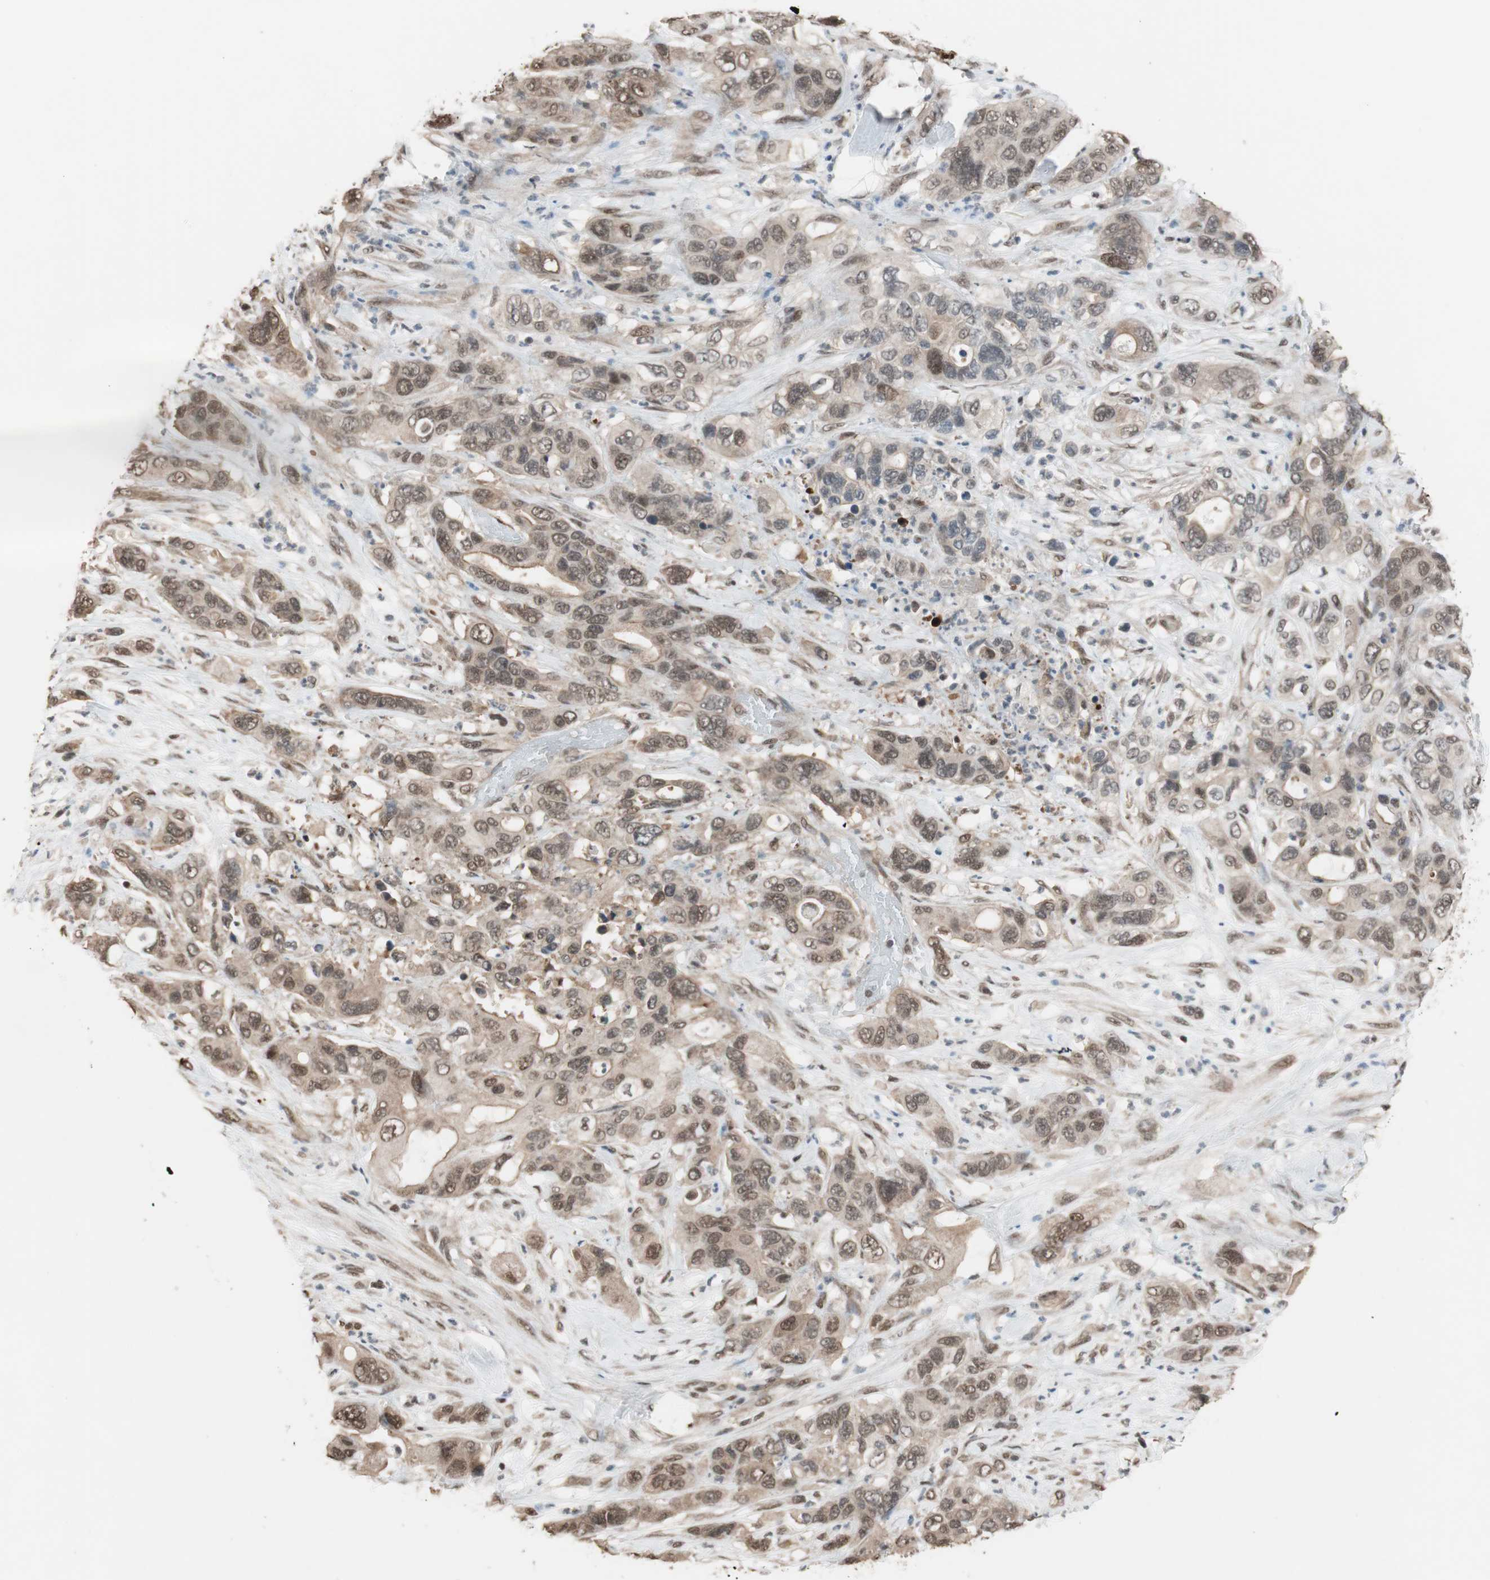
{"staining": {"intensity": "weak", "quantity": "25%-75%", "location": "cytoplasmic/membranous,nuclear"}, "tissue": "pancreatic cancer", "cell_type": "Tumor cells", "image_type": "cancer", "snomed": [{"axis": "morphology", "description": "Adenocarcinoma, NOS"}, {"axis": "topography", "description": "Pancreas"}], "caption": "DAB immunohistochemical staining of human pancreatic adenocarcinoma demonstrates weak cytoplasmic/membranous and nuclear protein expression in approximately 25%-75% of tumor cells.", "gene": "DRAP1", "patient": {"sex": "female", "age": 71}}